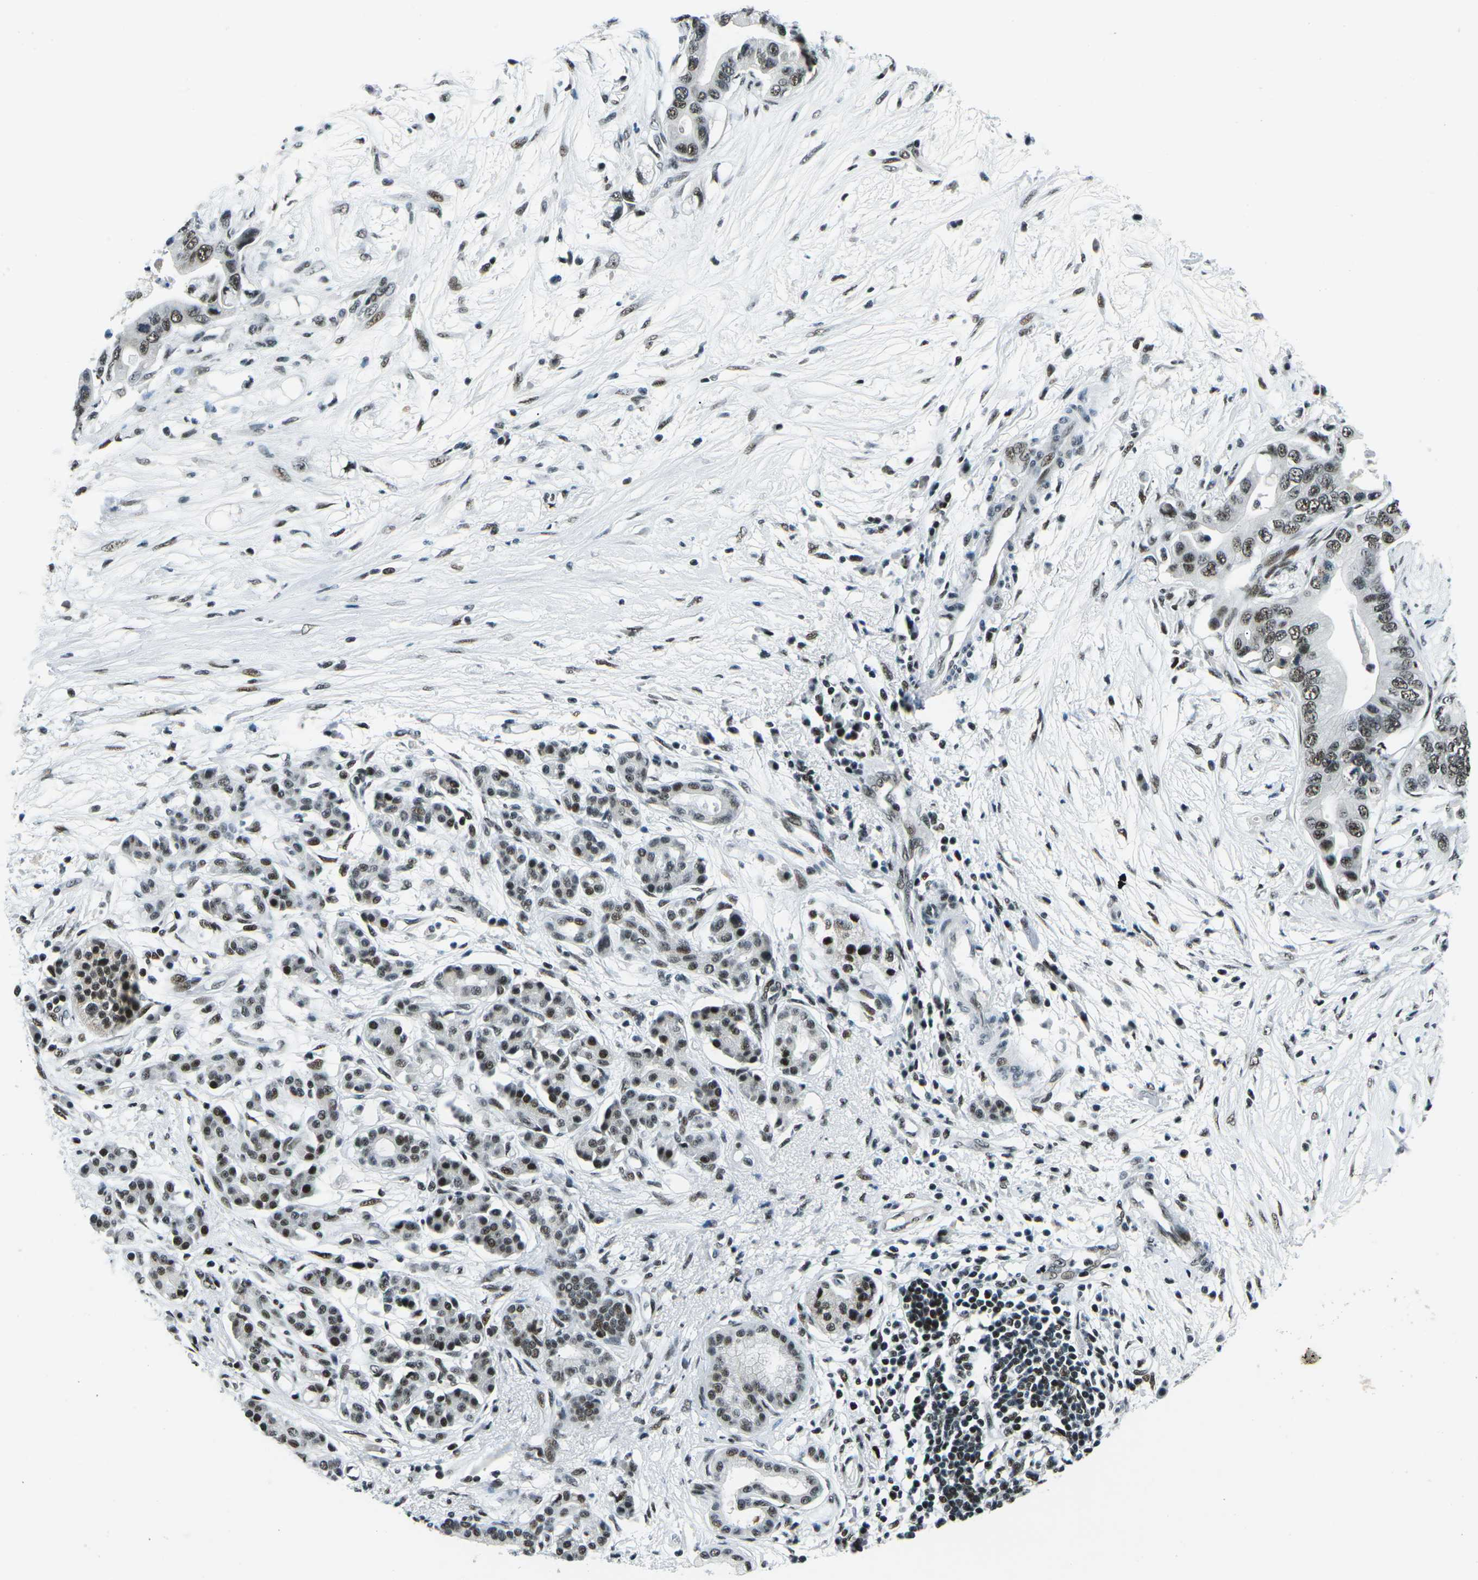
{"staining": {"intensity": "moderate", "quantity": ">75%", "location": "nuclear"}, "tissue": "pancreatic cancer", "cell_type": "Tumor cells", "image_type": "cancer", "snomed": [{"axis": "morphology", "description": "Adenocarcinoma, NOS"}, {"axis": "topography", "description": "Pancreas"}], "caption": "High-magnification brightfield microscopy of adenocarcinoma (pancreatic) stained with DAB (3,3'-diaminobenzidine) (brown) and counterstained with hematoxylin (blue). tumor cells exhibit moderate nuclear staining is identified in about>75% of cells.", "gene": "RBL2", "patient": {"sex": "male", "age": 77}}